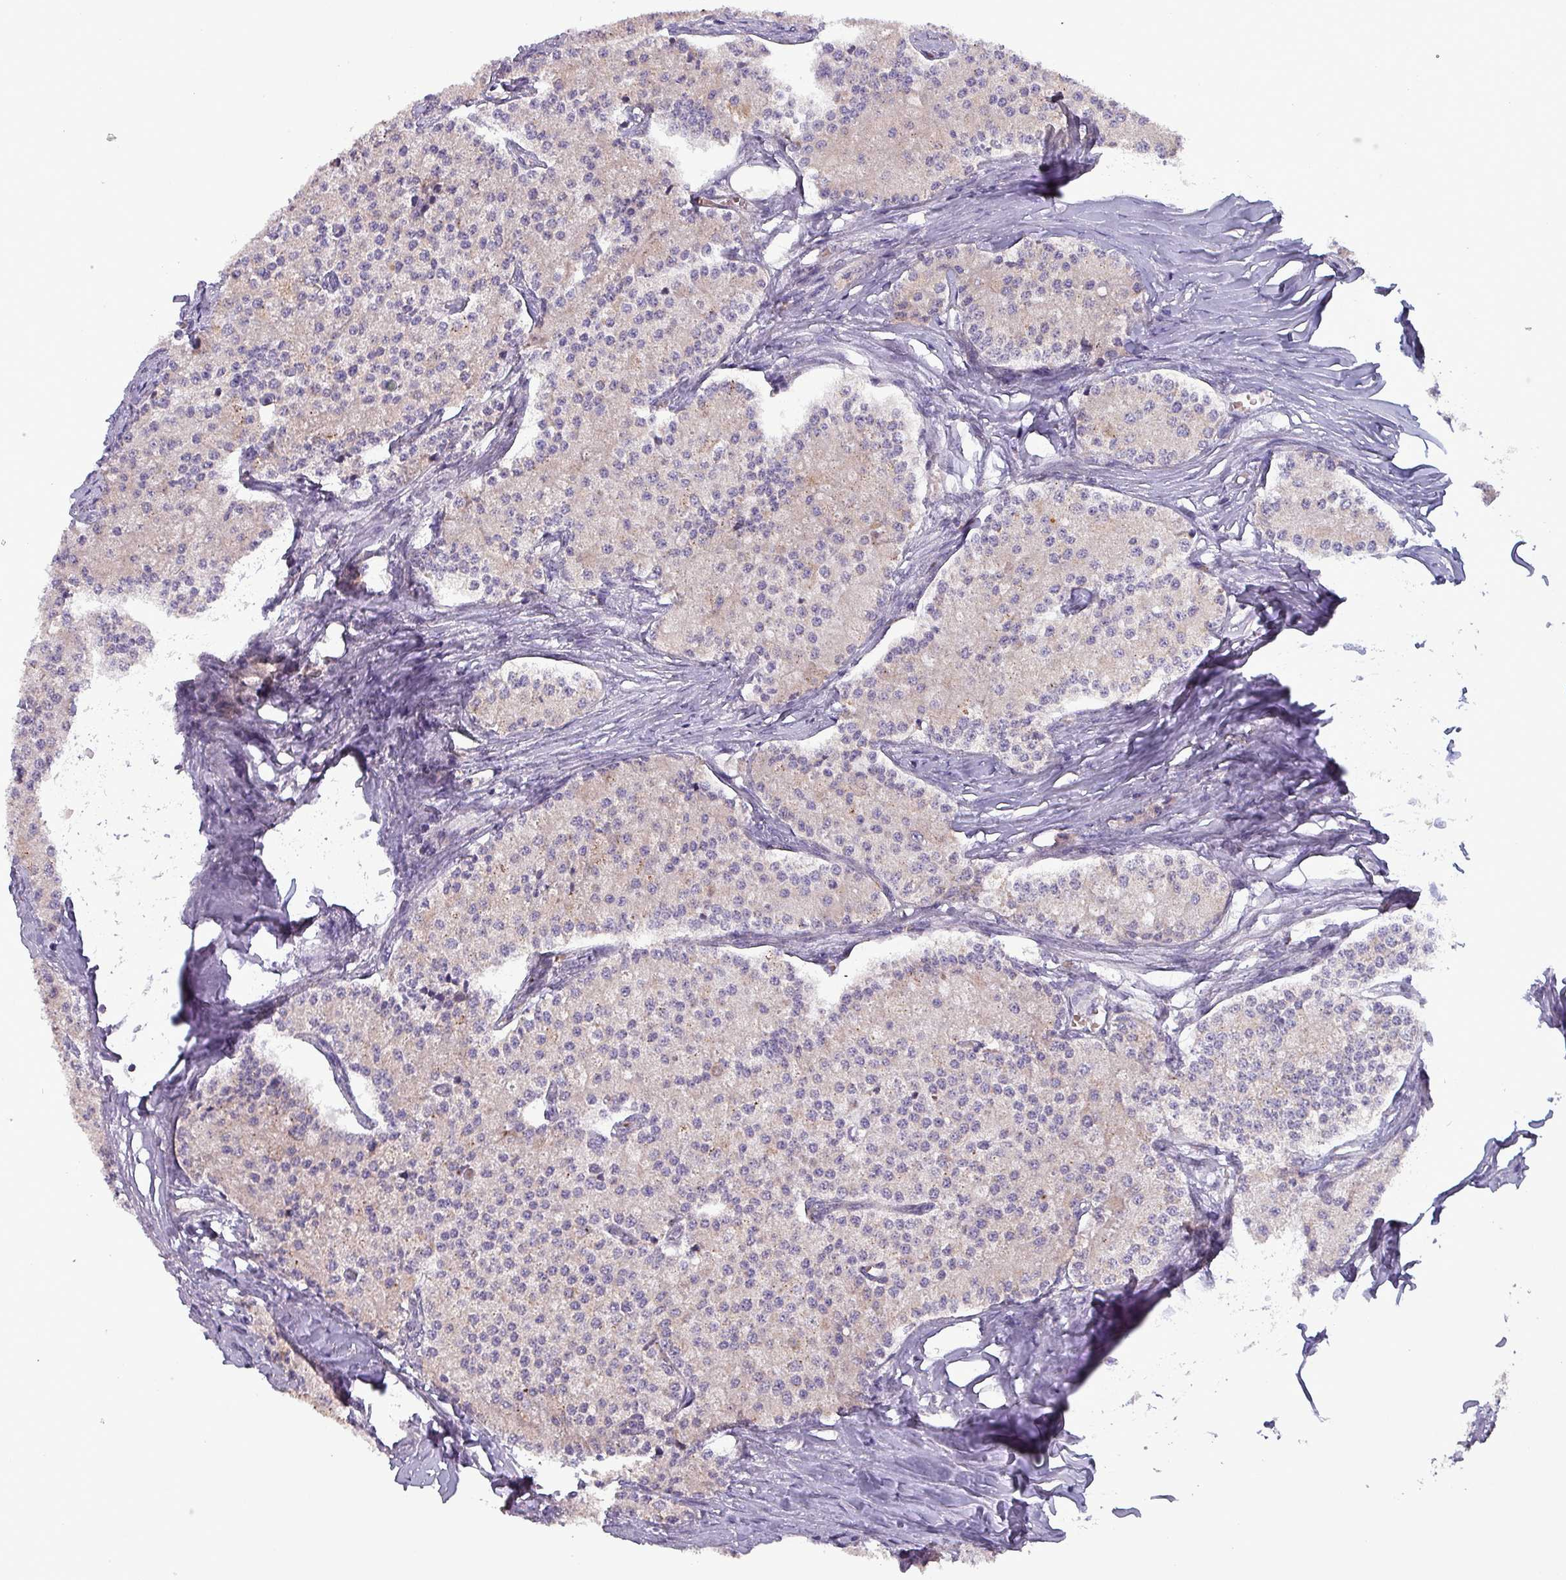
{"staining": {"intensity": "negative", "quantity": "none", "location": "none"}, "tissue": "carcinoid", "cell_type": "Tumor cells", "image_type": "cancer", "snomed": [{"axis": "morphology", "description": "Carcinoid, malignant, NOS"}, {"axis": "topography", "description": "Colon"}], "caption": "DAB (3,3'-diaminobenzidine) immunohistochemical staining of carcinoid displays no significant staining in tumor cells.", "gene": "ZNF322", "patient": {"sex": "female", "age": 52}}